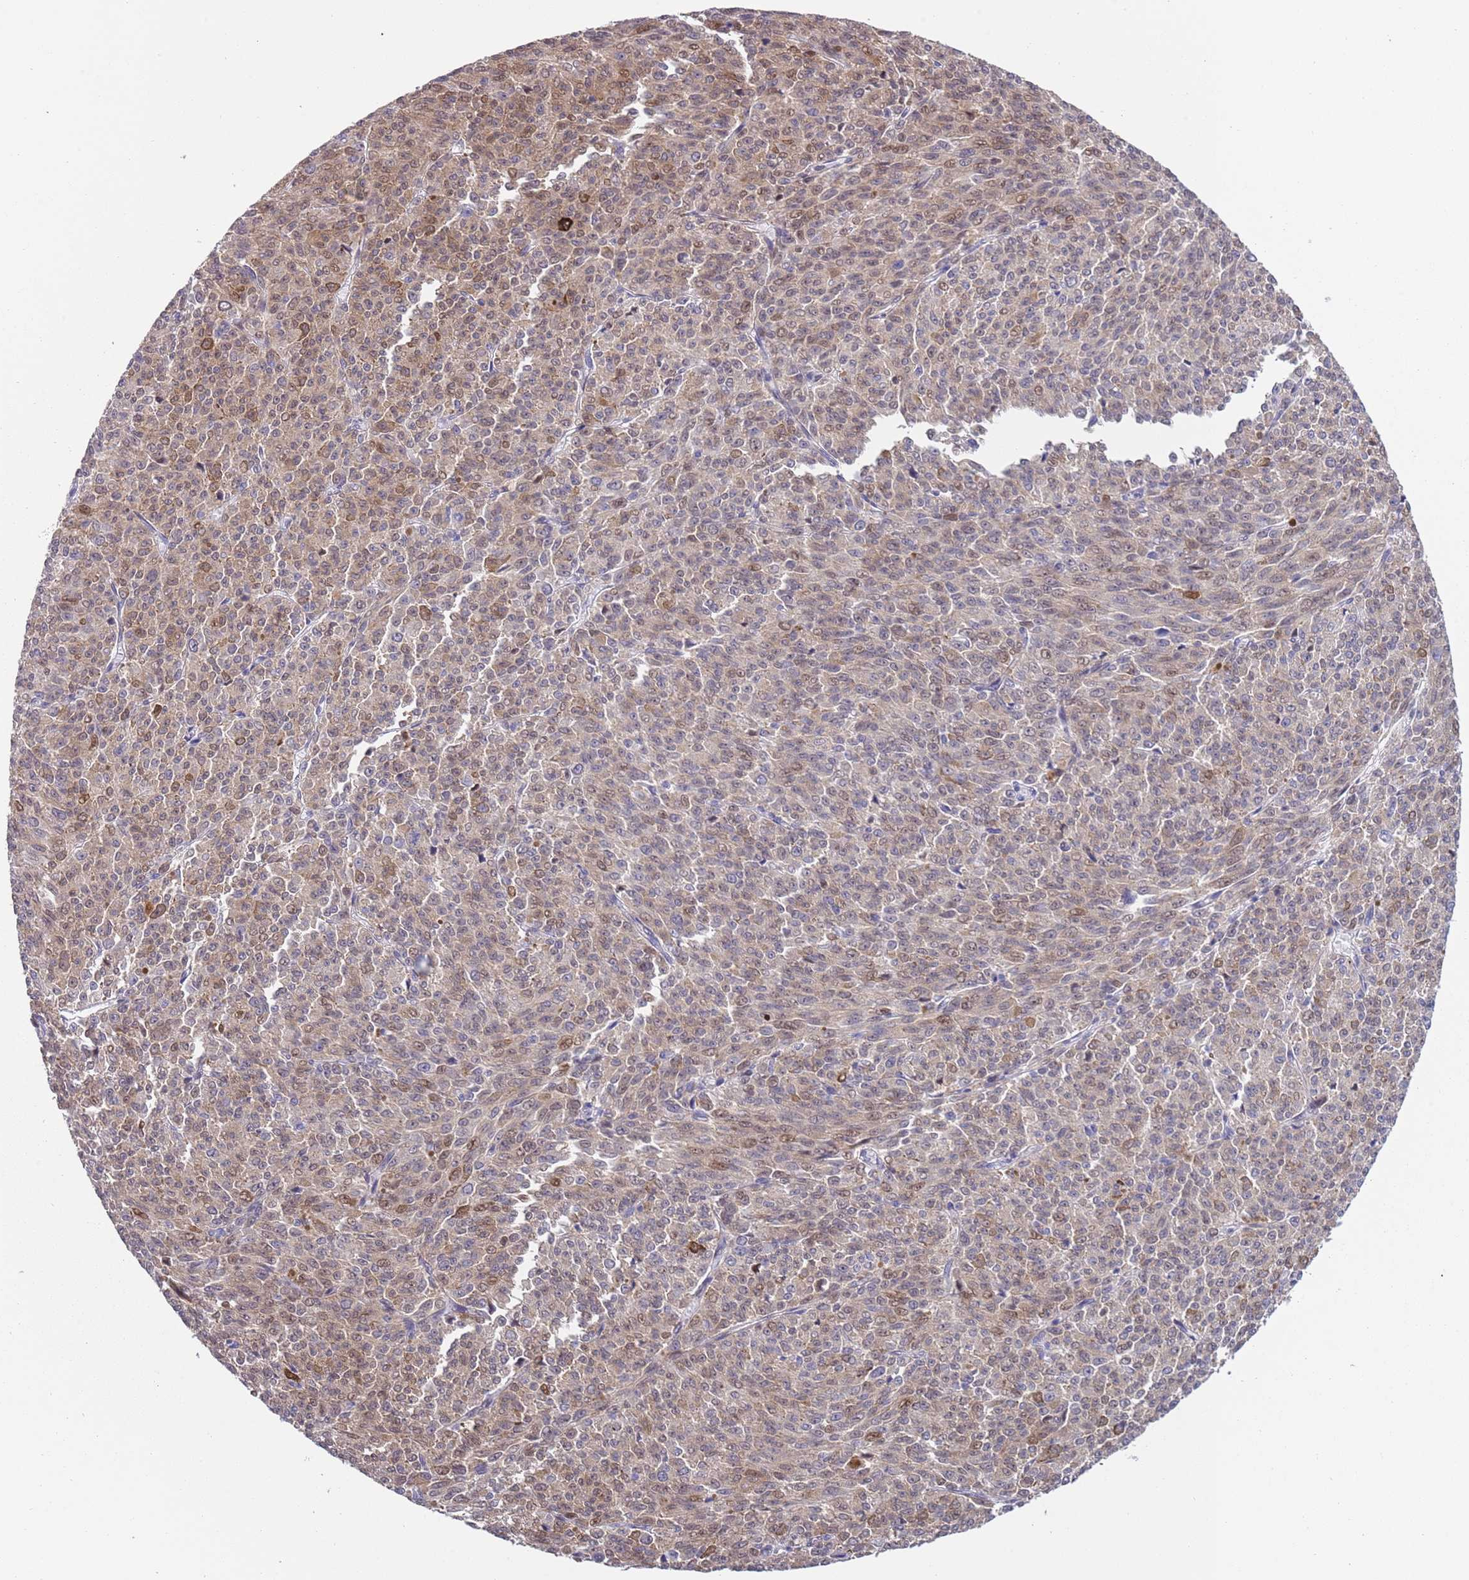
{"staining": {"intensity": "weak", "quantity": ">75%", "location": "cytoplasmic/membranous,nuclear"}, "tissue": "melanoma", "cell_type": "Tumor cells", "image_type": "cancer", "snomed": [{"axis": "morphology", "description": "Malignant melanoma, NOS"}, {"axis": "topography", "description": "Skin"}], "caption": "Brown immunohistochemical staining in human melanoma demonstrates weak cytoplasmic/membranous and nuclear positivity in approximately >75% of tumor cells.", "gene": "NBPF6", "patient": {"sex": "female", "age": 52}}